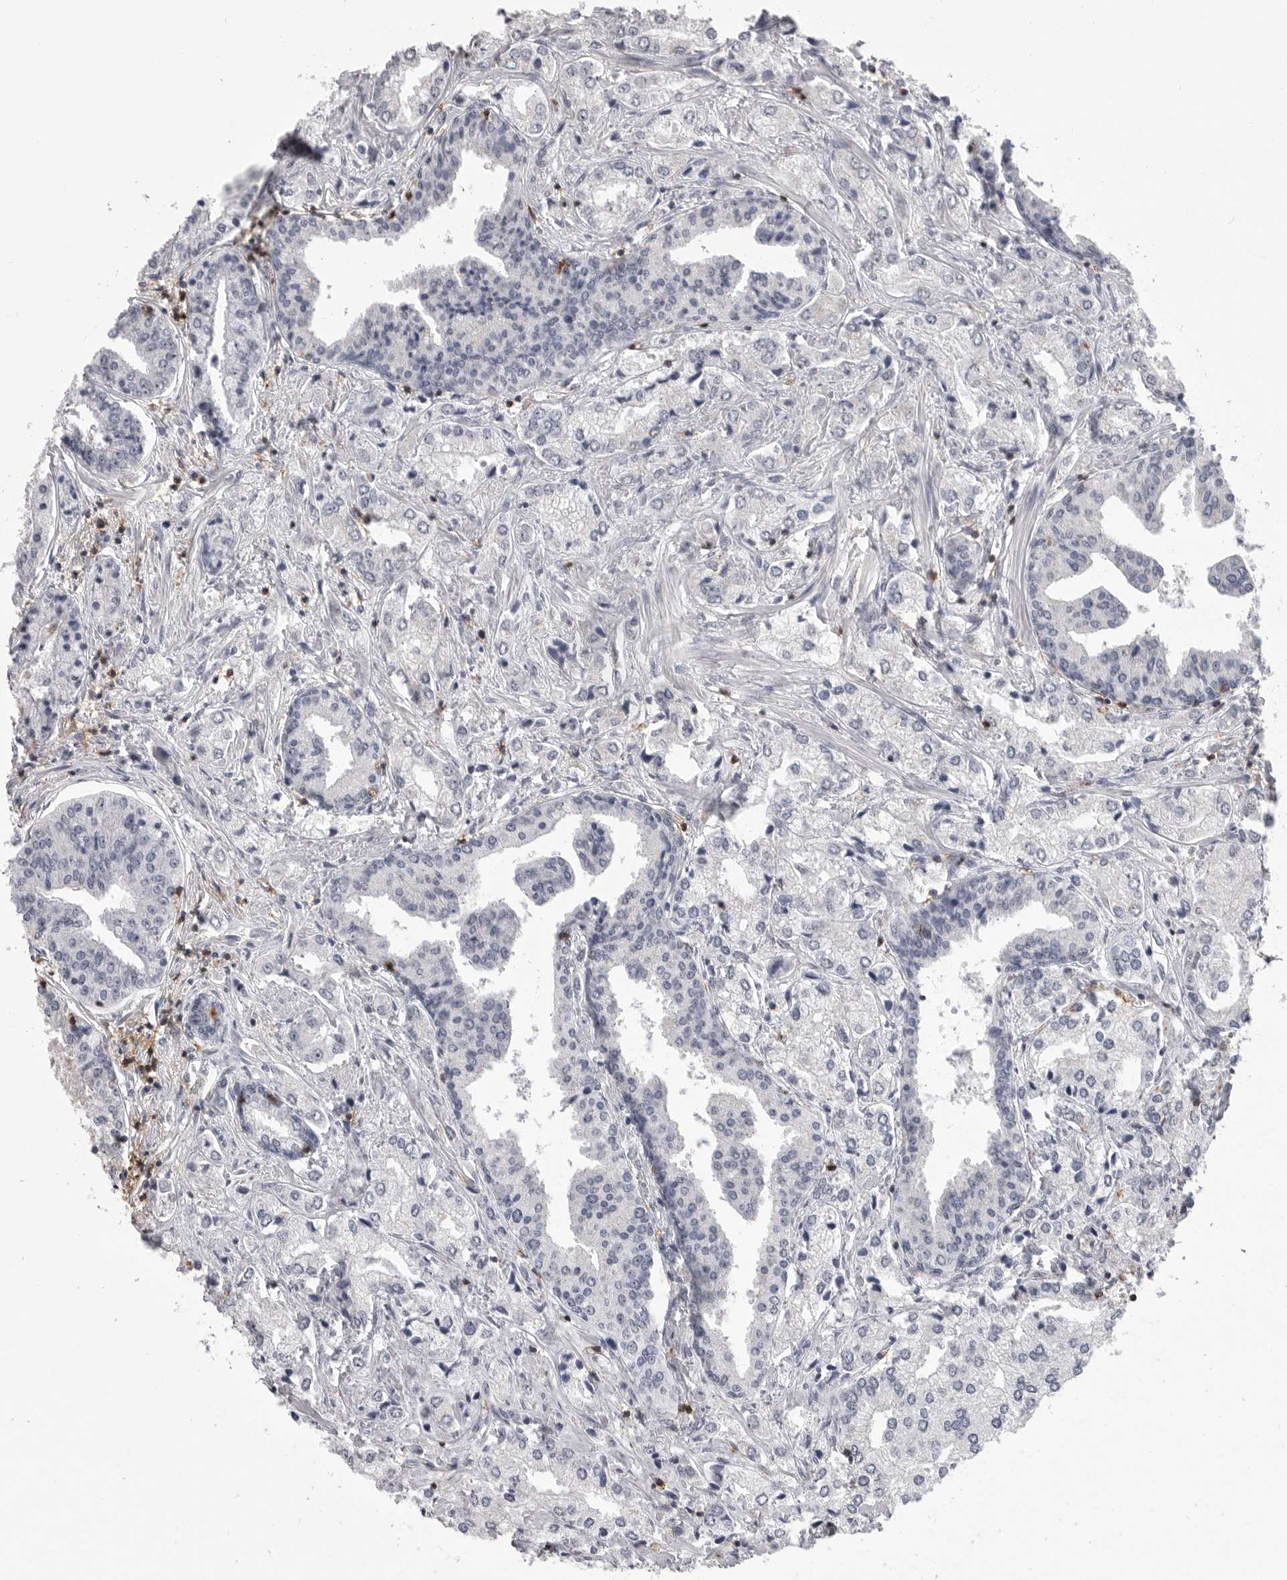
{"staining": {"intensity": "negative", "quantity": "none", "location": "none"}, "tissue": "prostate cancer", "cell_type": "Tumor cells", "image_type": "cancer", "snomed": [{"axis": "morphology", "description": "Adenocarcinoma, High grade"}, {"axis": "topography", "description": "Prostate"}], "caption": "A histopathology image of prostate cancer stained for a protein demonstrates no brown staining in tumor cells.", "gene": "ITGAL", "patient": {"sex": "male", "age": 66}}